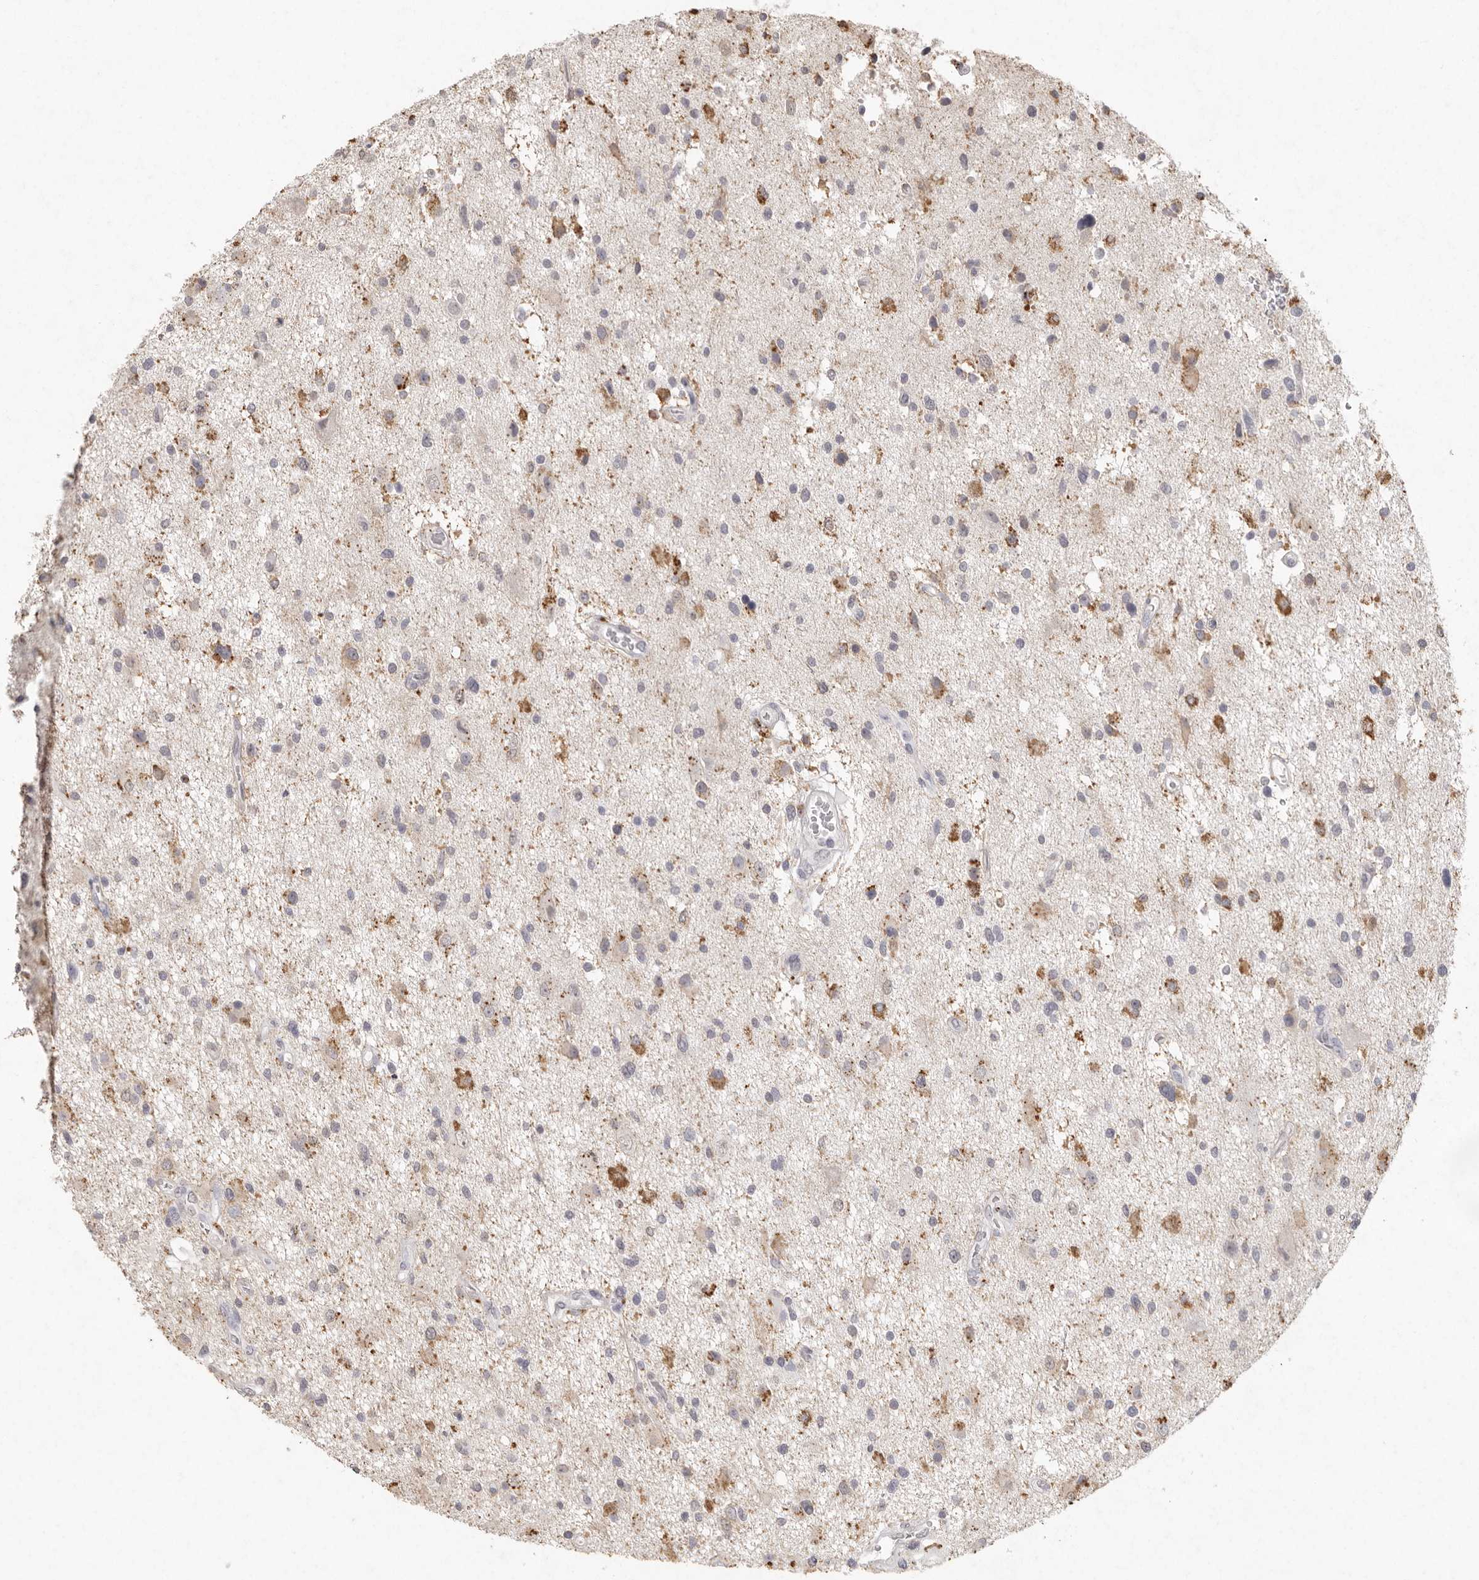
{"staining": {"intensity": "moderate", "quantity": "<25%", "location": "cytoplasmic/membranous"}, "tissue": "glioma", "cell_type": "Tumor cells", "image_type": "cancer", "snomed": [{"axis": "morphology", "description": "Glioma, malignant, High grade"}, {"axis": "topography", "description": "Brain"}], "caption": "Immunohistochemistry (DAB) staining of human high-grade glioma (malignant) exhibits moderate cytoplasmic/membranous protein positivity in about <25% of tumor cells. (Brightfield microscopy of DAB IHC at high magnification).", "gene": "FAM185A", "patient": {"sex": "male", "age": 33}}